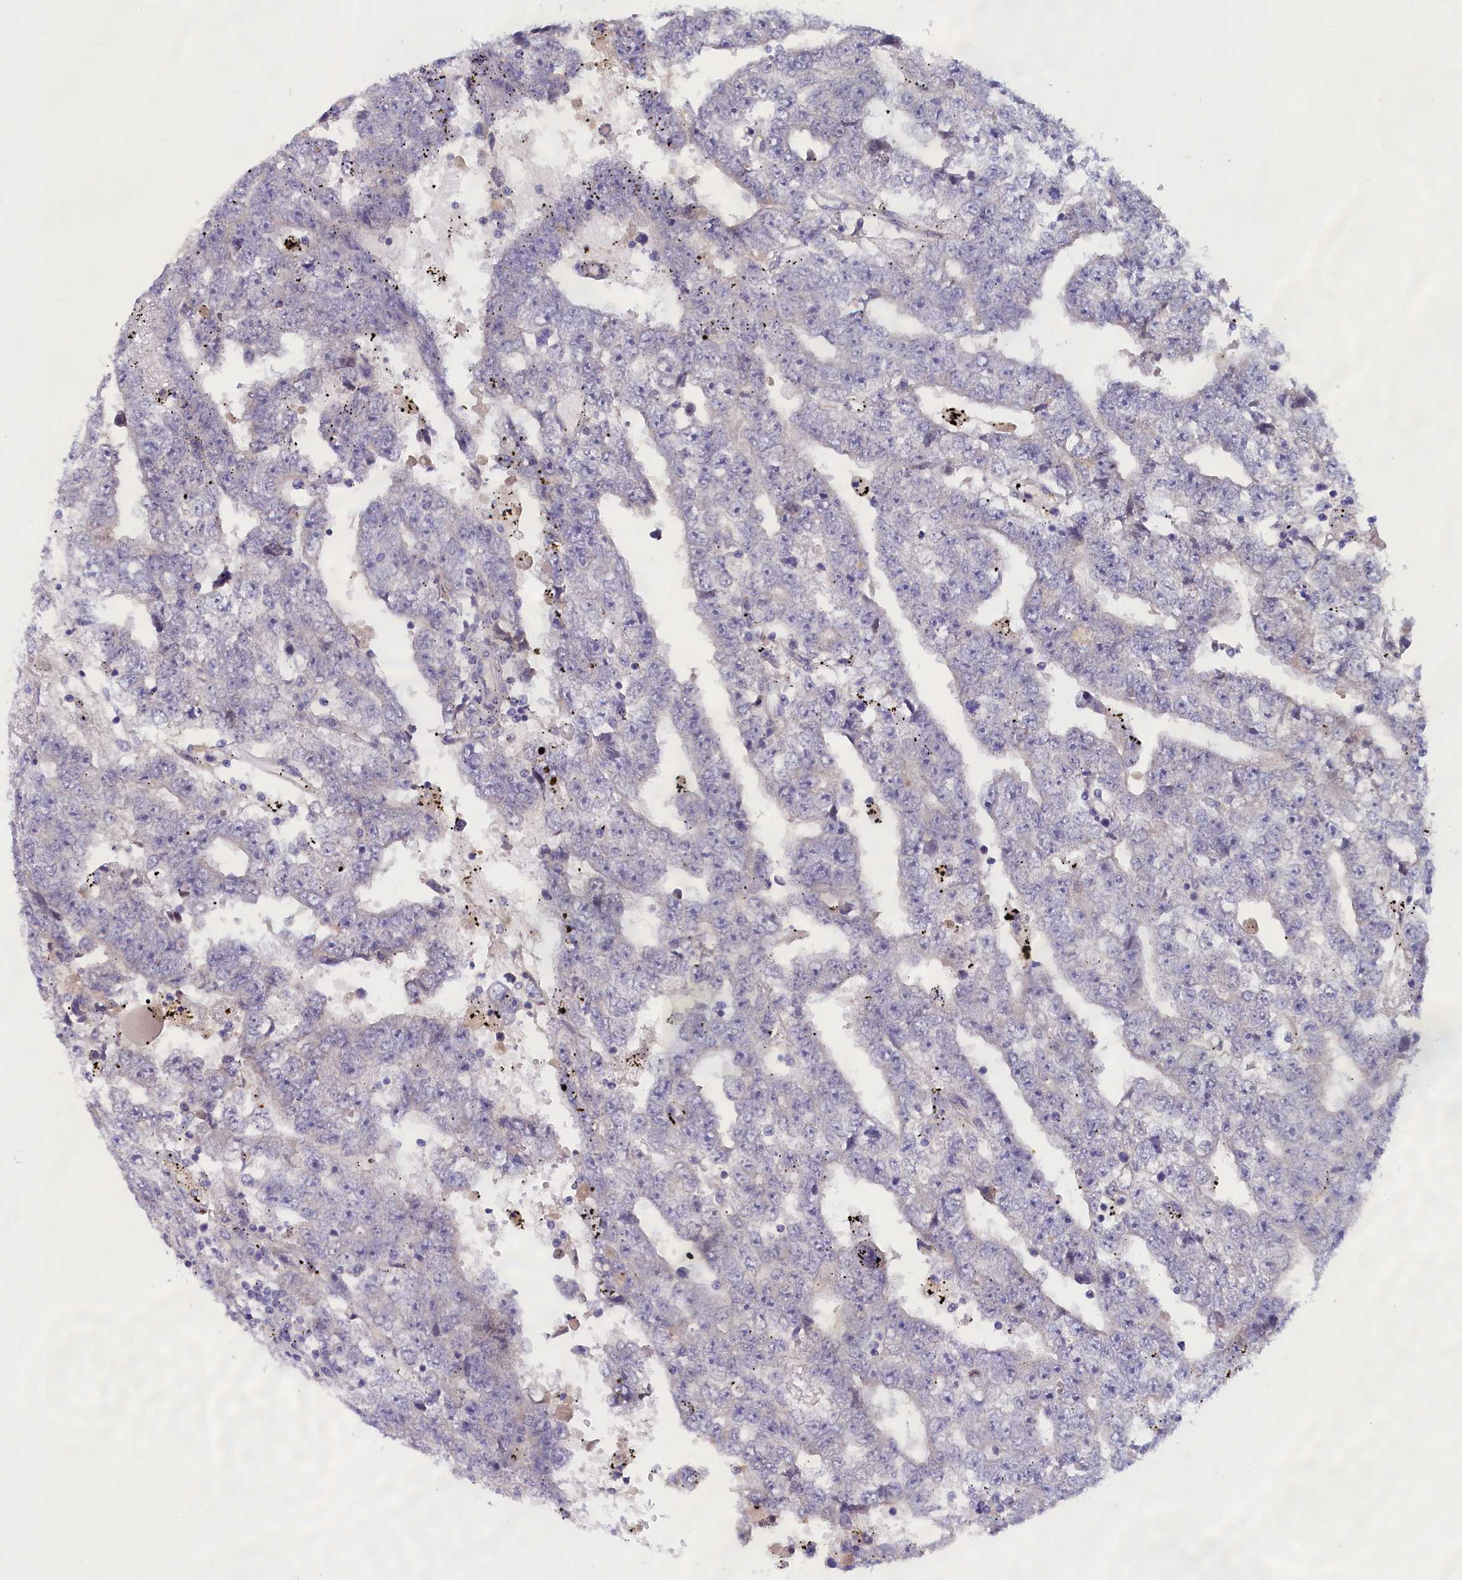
{"staining": {"intensity": "negative", "quantity": "none", "location": "none"}, "tissue": "testis cancer", "cell_type": "Tumor cells", "image_type": "cancer", "snomed": [{"axis": "morphology", "description": "Carcinoma, Embryonal, NOS"}, {"axis": "topography", "description": "Testis"}], "caption": "Tumor cells show no significant protein positivity in testis cancer.", "gene": "IGFALS", "patient": {"sex": "male", "age": 25}}